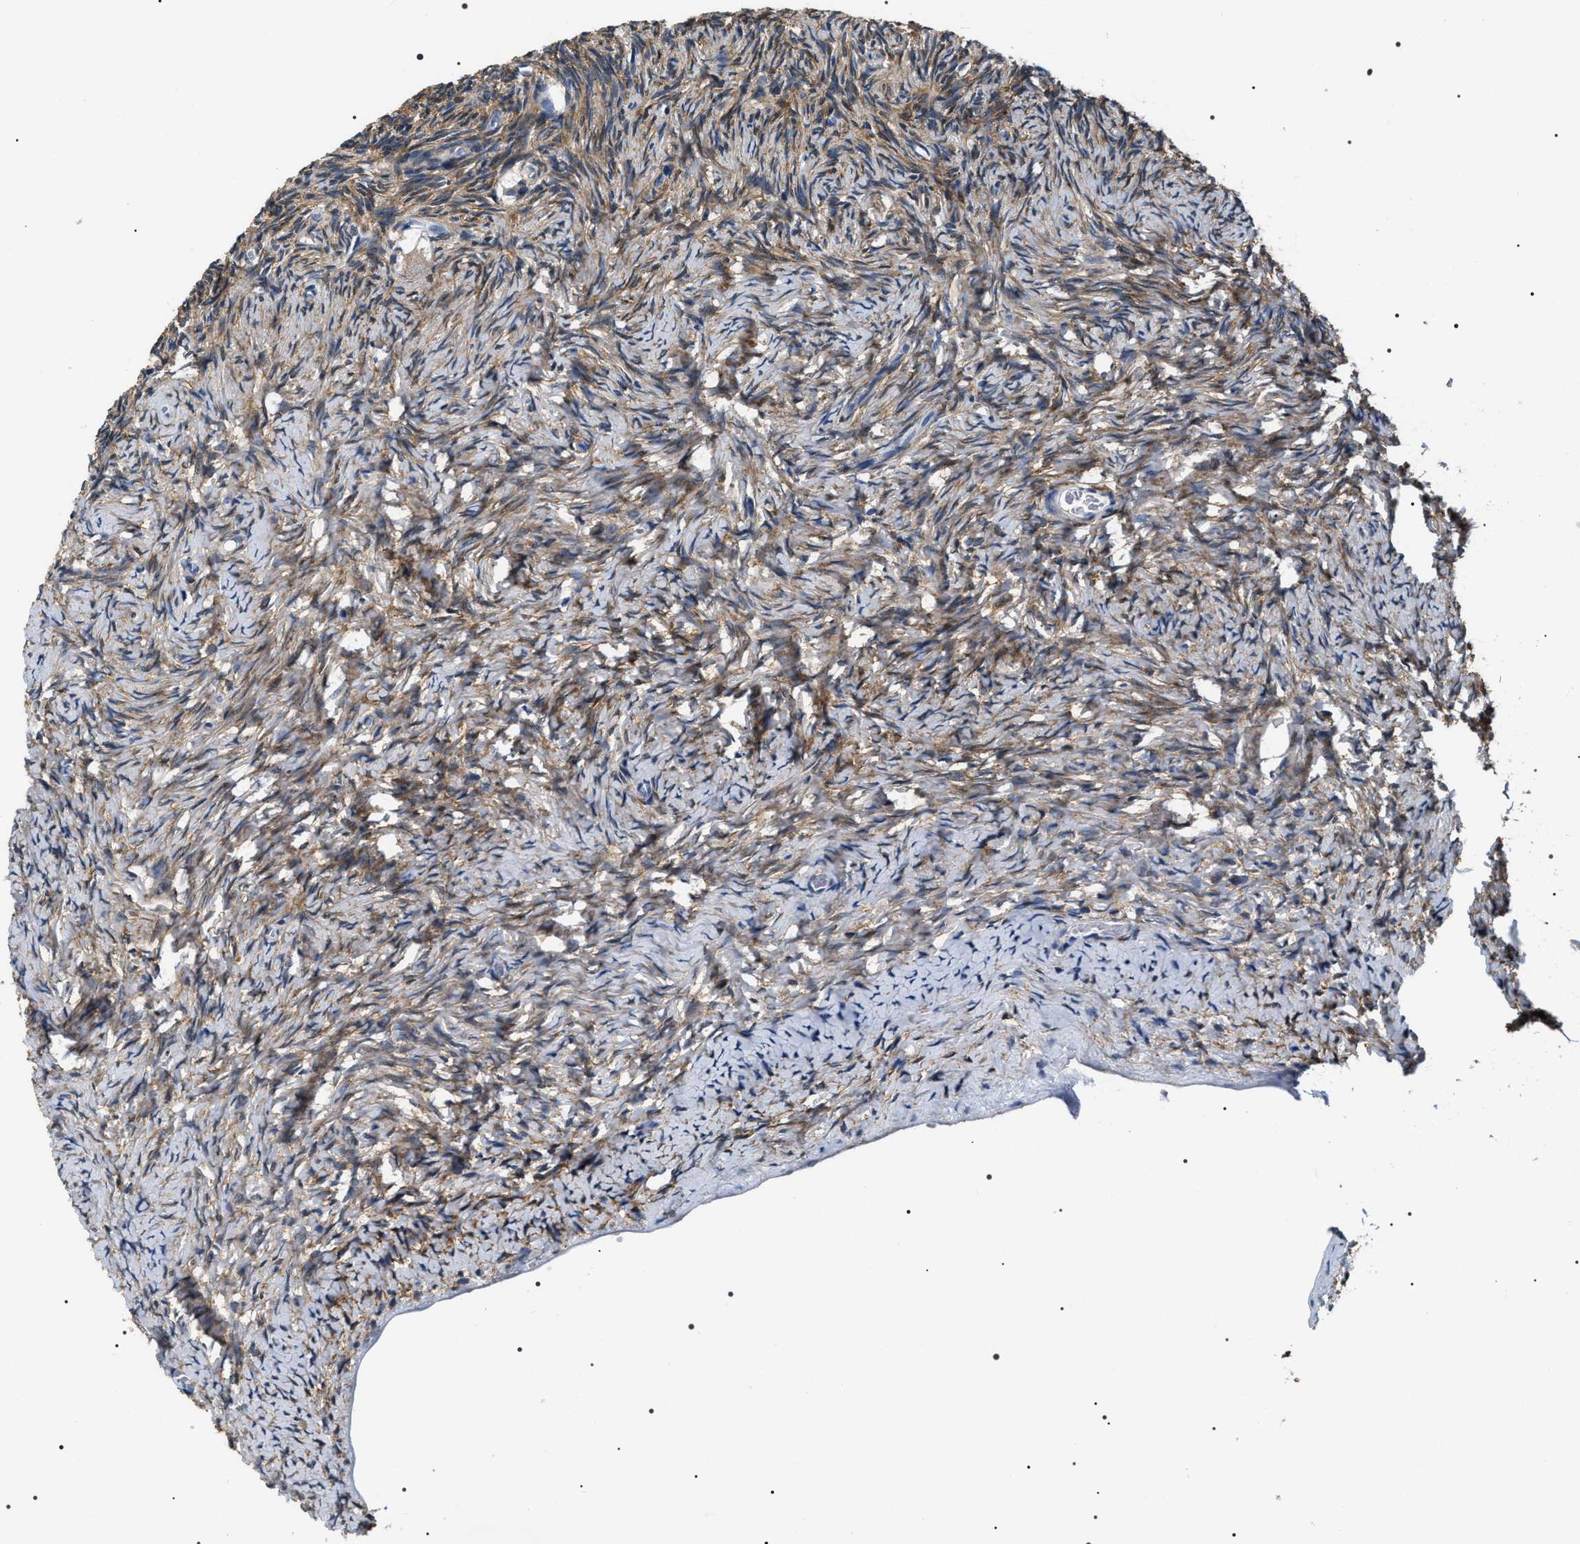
{"staining": {"intensity": "weak", "quantity": "<25%", "location": "cytoplasmic/membranous"}, "tissue": "ovary", "cell_type": "Ovarian stroma cells", "image_type": "normal", "snomed": [{"axis": "morphology", "description": "Normal tissue, NOS"}, {"axis": "topography", "description": "Ovary"}], "caption": "This is an IHC photomicrograph of normal human ovary. There is no positivity in ovarian stroma cells.", "gene": "BAG2", "patient": {"sex": "female", "age": 27}}